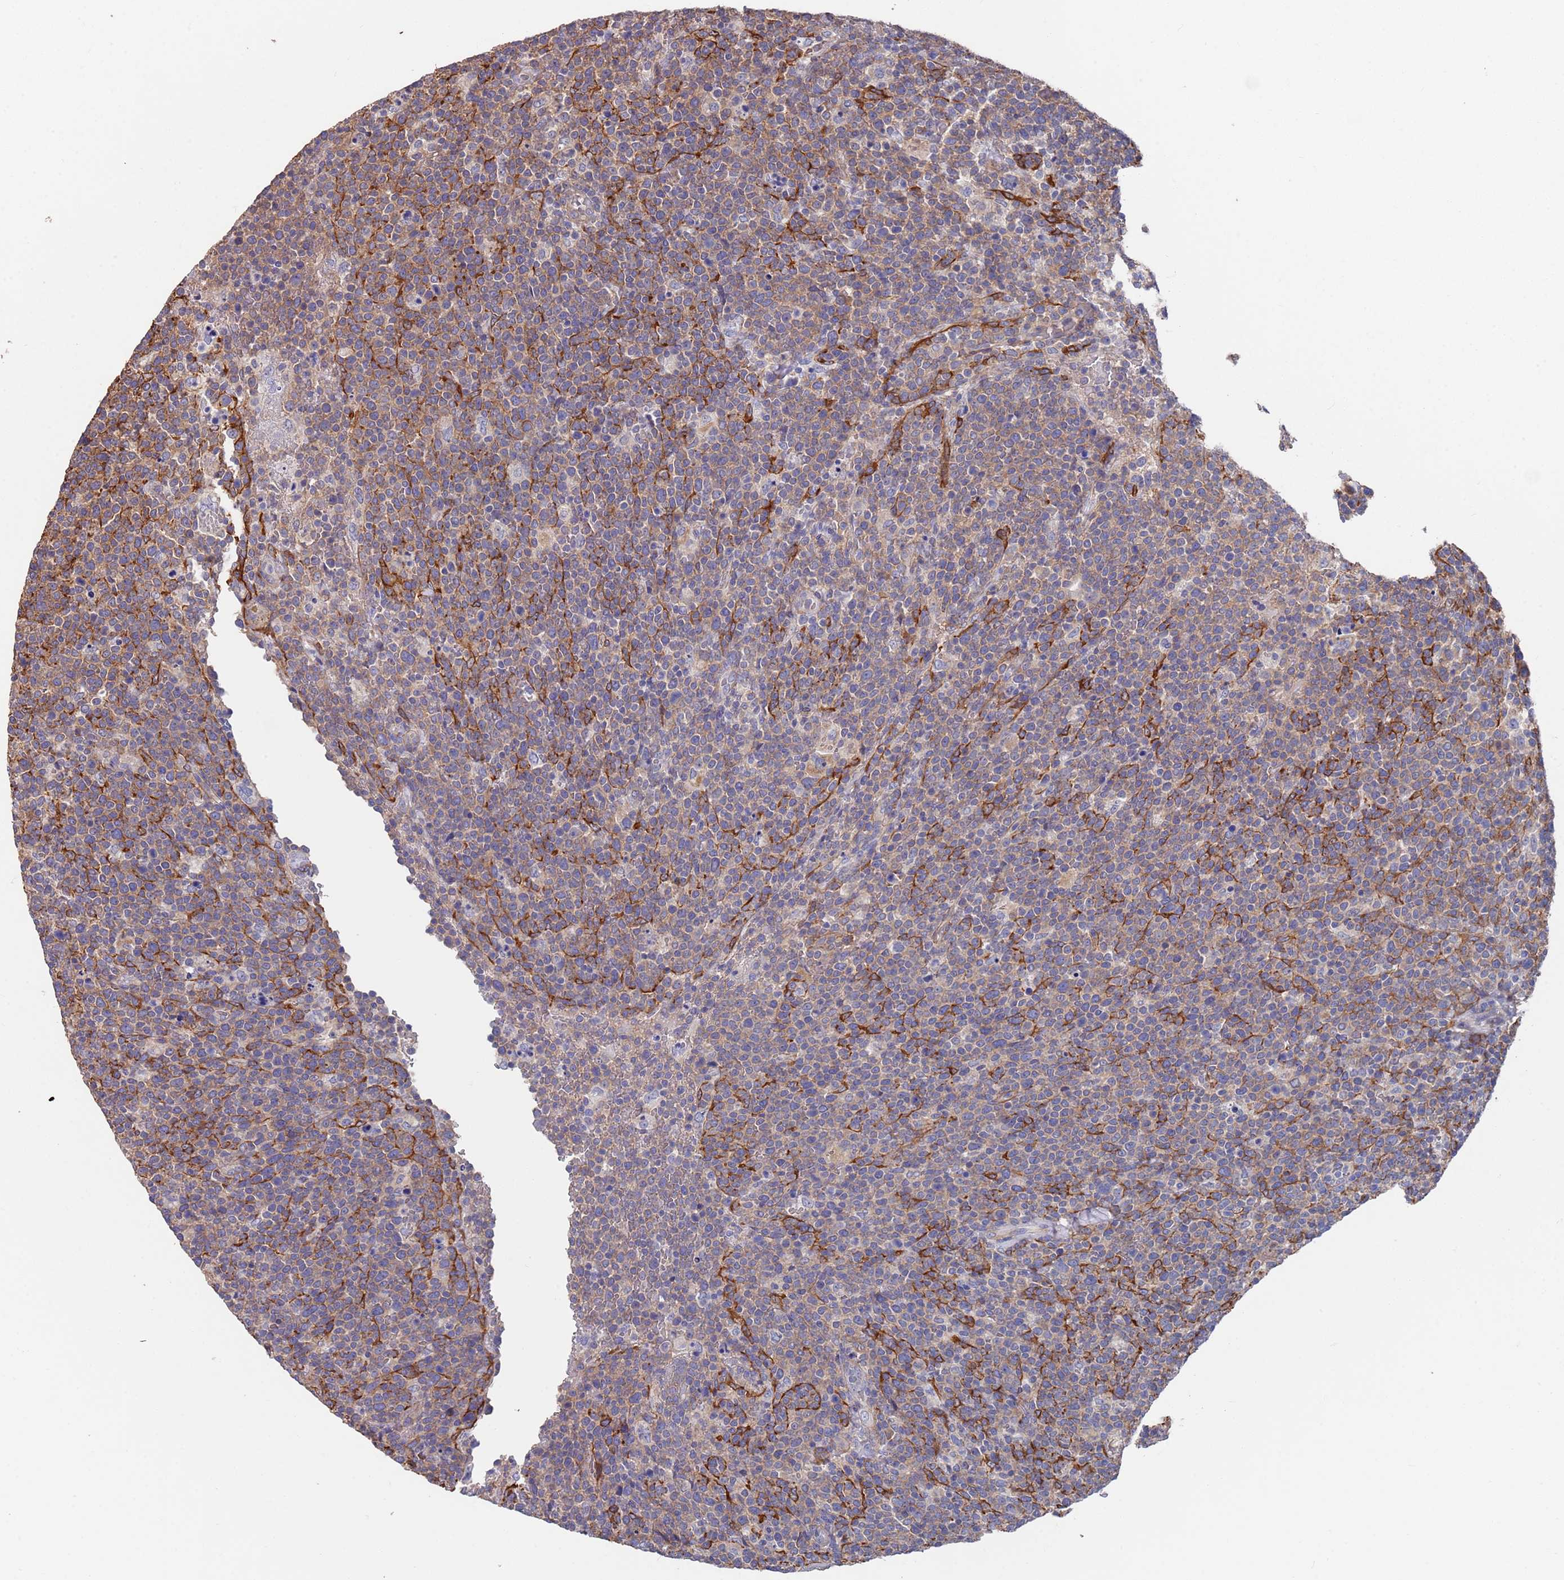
{"staining": {"intensity": "weak", "quantity": "25%-75%", "location": "cytoplasmic/membranous"}, "tissue": "lymphoma", "cell_type": "Tumor cells", "image_type": "cancer", "snomed": [{"axis": "morphology", "description": "Malignant lymphoma, non-Hodgkin's type, High grade"}, {"axis": "topography", "description": "Lymph node"}], "caption": "This is a photomicrograph of immunohistochemistry (IHC) staining of lymphoma, which shows weak staining in the cytoplasmic/membranous of tumor cells.", "gene": "ANK2", "patient": {"sex": "male", "age": 61}}